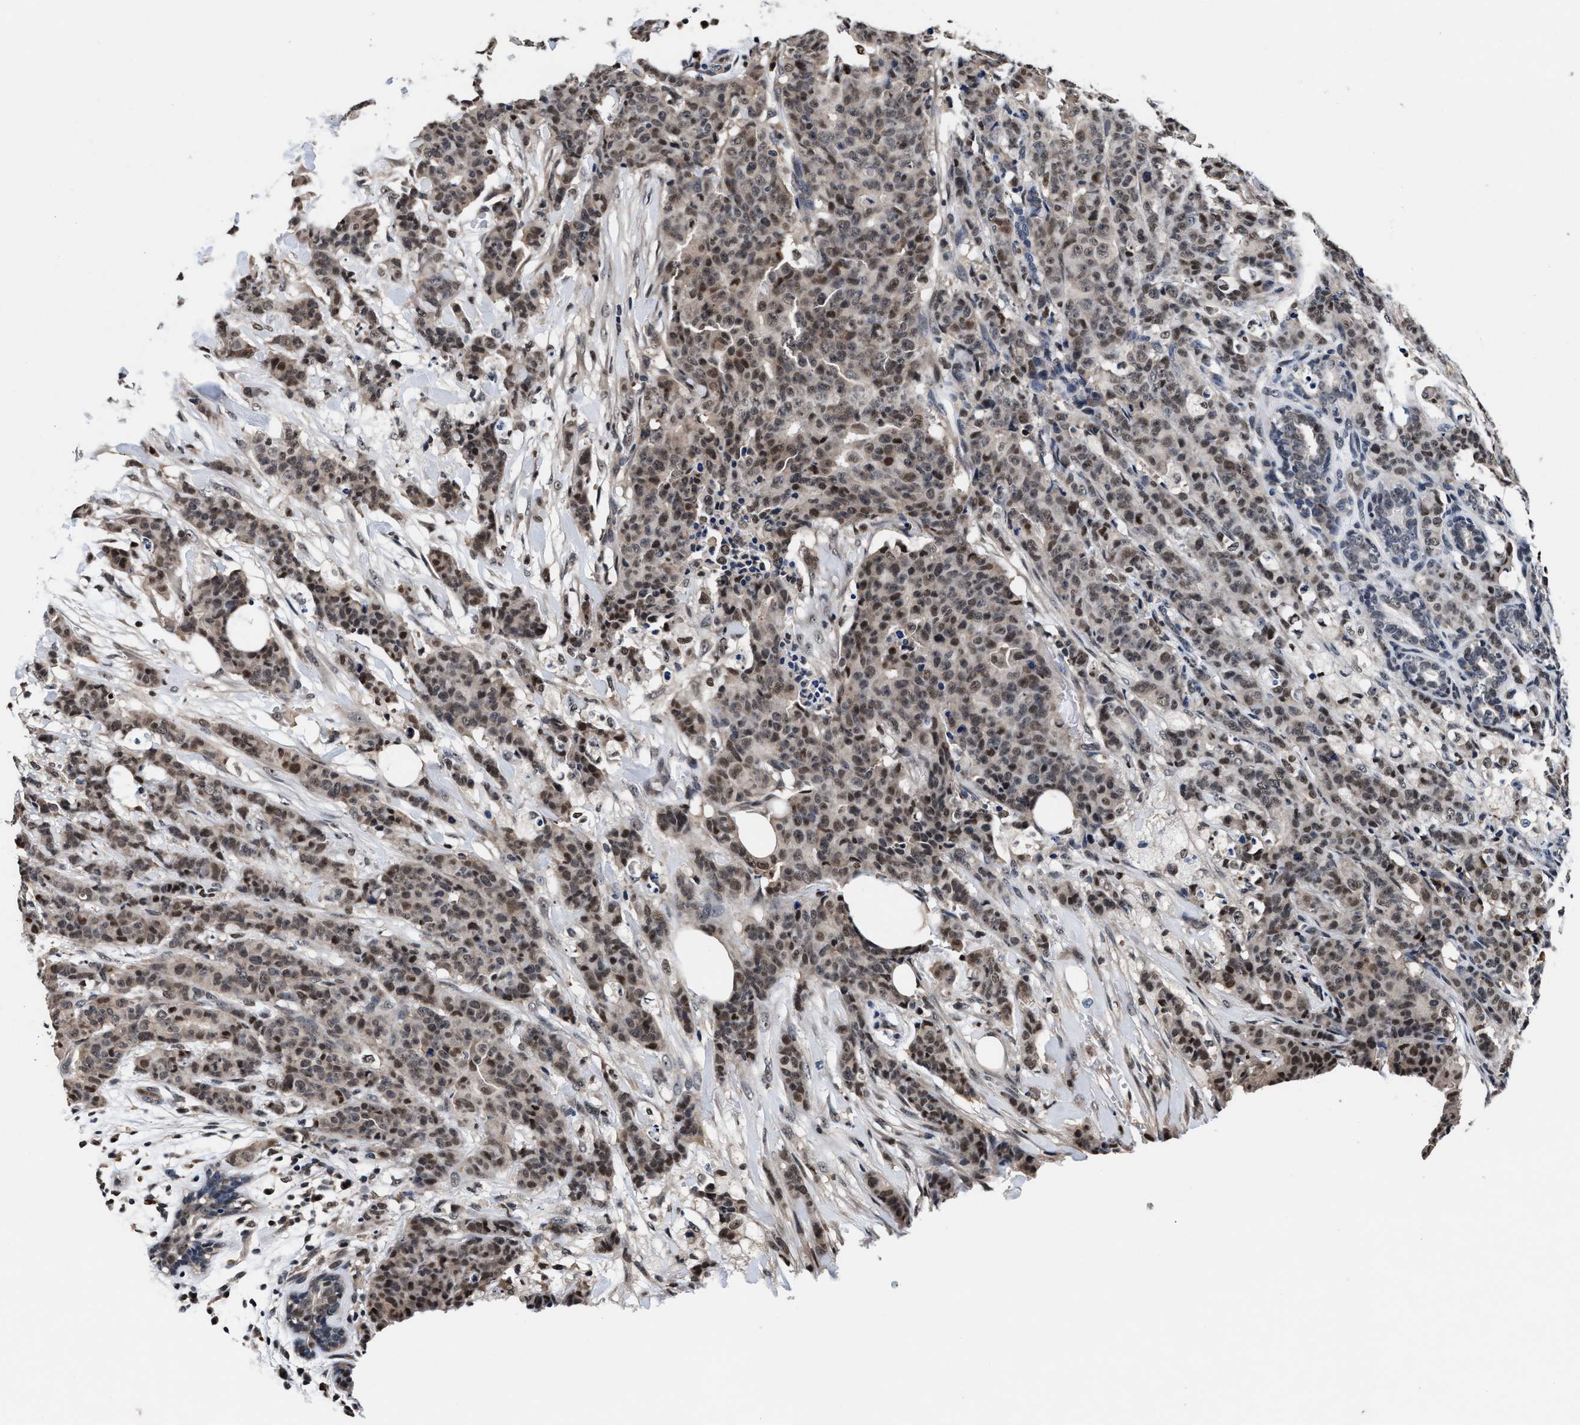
{"staining": {"intensity": "moderate", "quantity": ">75%", "location": "nuclear"}, "tissue": "breast cancer", "cell_type": "Tumor cells", "image_type": "cancer", "snomed": [{"axis": "morphology", "description": "Normal tissue, NOS"}, {"axis": "morphology", "description": "Duct carcinoma"}, {"axis": "topography", "description": "Breast"}], "caption": "Breast cancer (invasive ductal carcinoma) was stained to show a protein in brown. There is medium levels of moderate nuclear staining in about >75% of tumor cells. Using DAB (3,3'-diaminobenzidine) (brown) and hematoxylin (blue) stains, captured at high magnification using brightfield microscopy.", "gene": "USP16", "patient": {"sex": "female", "age": 40}}